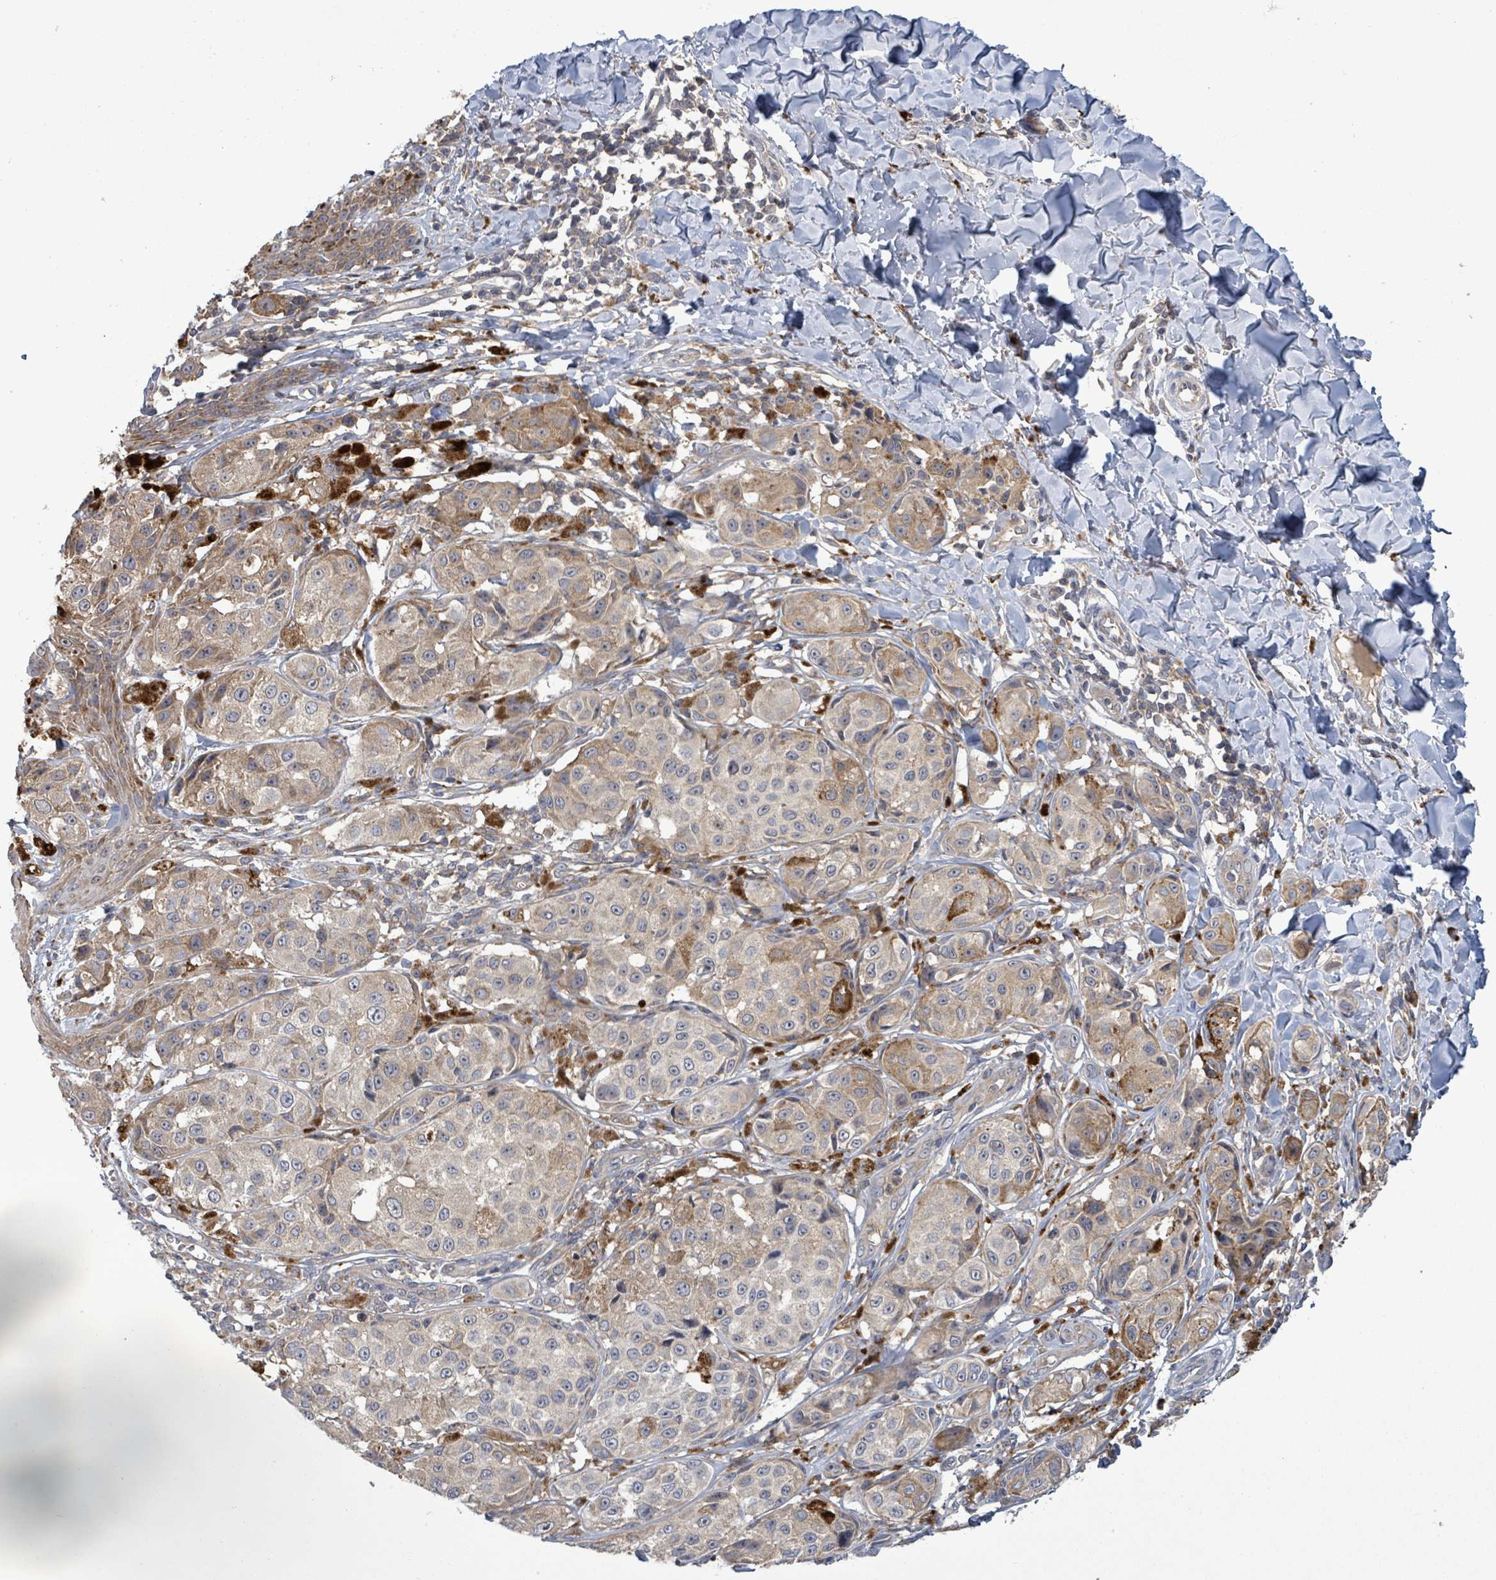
{"staining": {"intensity": "moderate", "quantity": "<25%", "location": "cytoplasmic/membranous"}, "tissue": "melanoma", "cell_type": "Tumor cells", "image_type": "cancer", "snomed": [{"axis": "morphology", "description": "Malignant melanoma, NOS"}, {"axis": "topography", "description": "Skin"}], "caption": "Immunohistochemical staining of human melanoma reveals low levels of moderate cytoplasmic/membranous protein staining in approximately <25% of tumor cells. Using DAB (brown) and hematoxylin (blue) stains, captured at high magnification using brightfield microscopy.", "gene": "SERPINE3", "patient": {"sex": "male", "age": 39}}